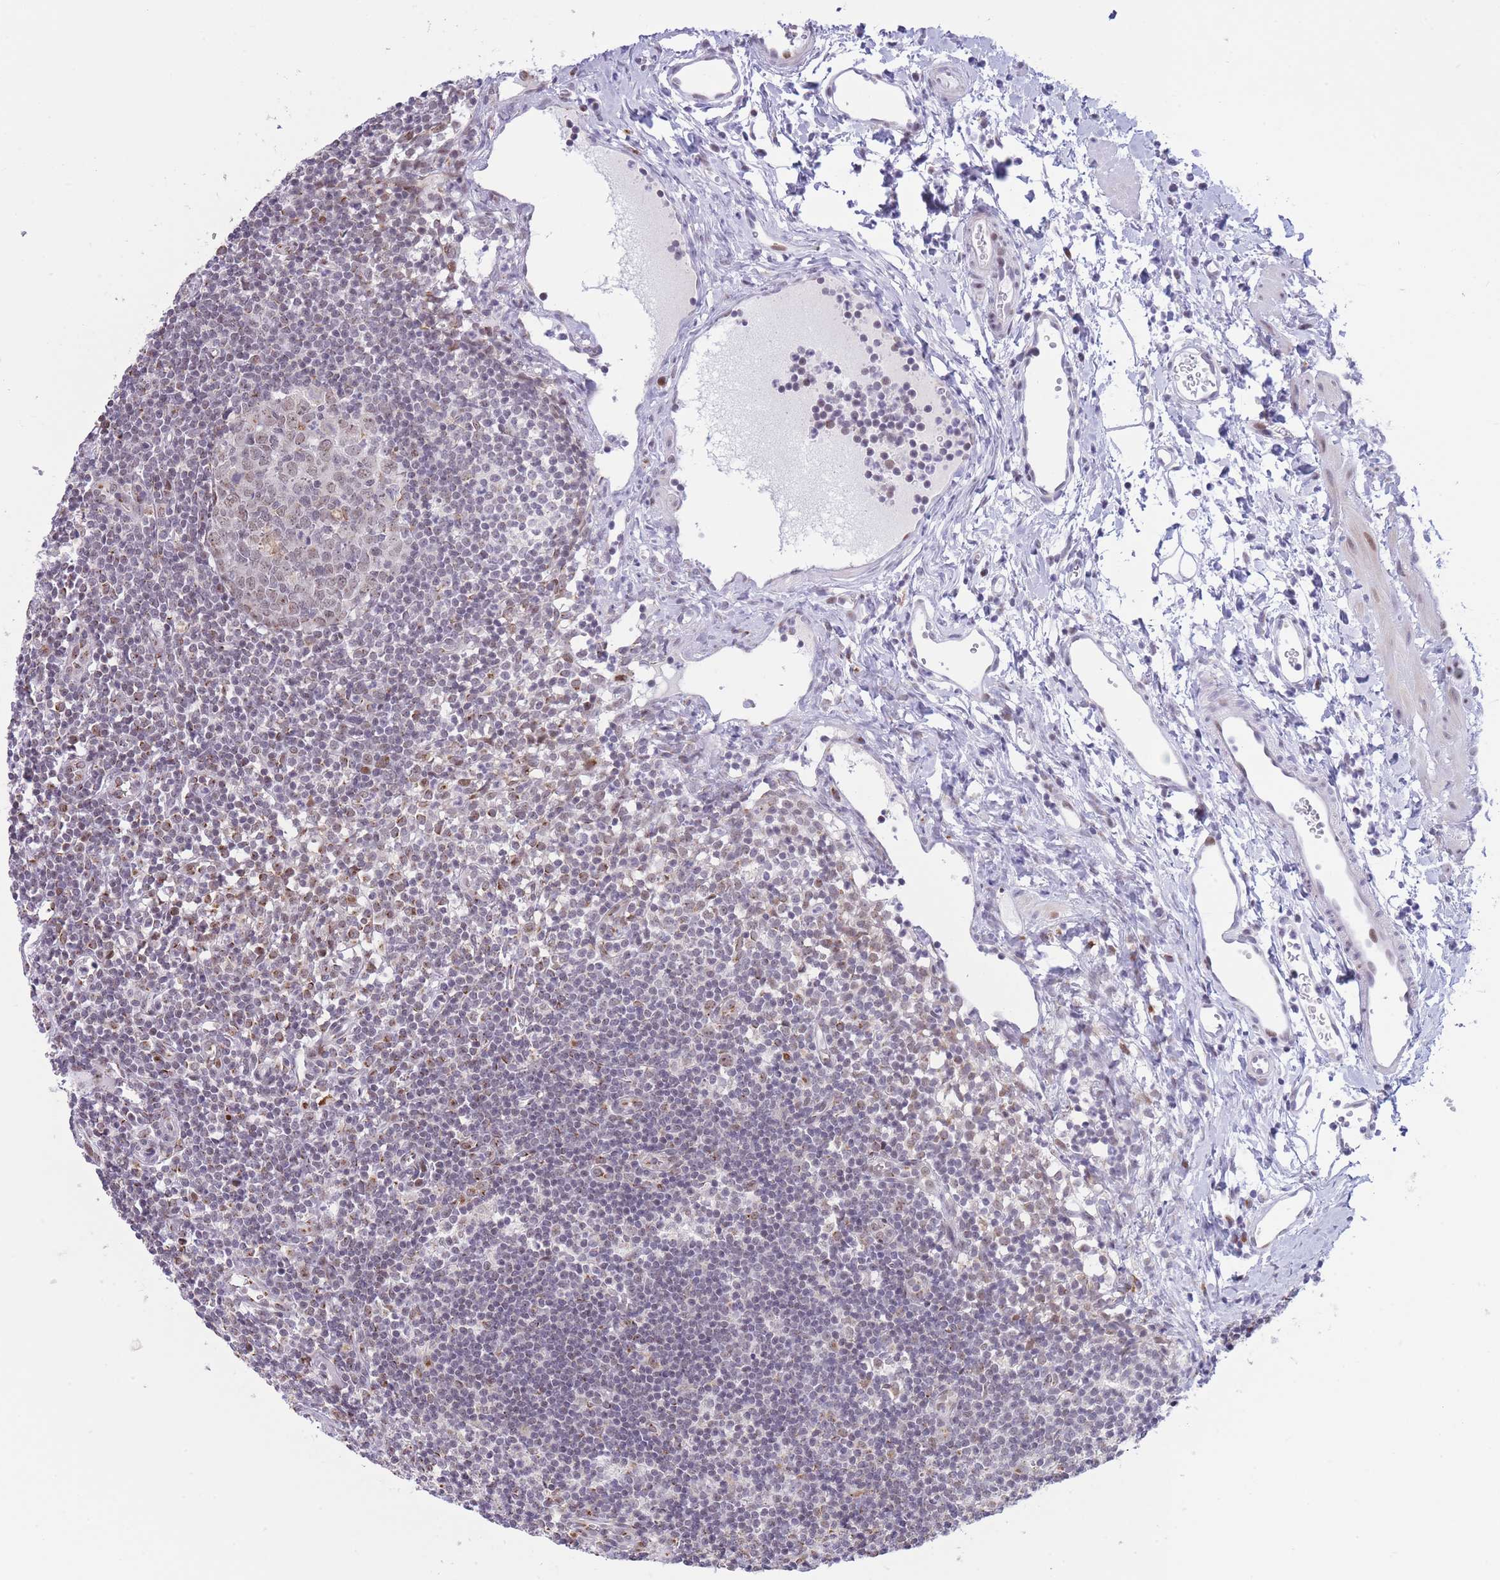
{"staining": {"intensity": "weak", "quantity": "25%-75%", "location": "nuclear"}, "tissue": "lymph node", "cell_type": "Germinal center cells", "image_type": "normal", "snomed": [{"axis": "morphology", "description": "Normal tissue, NOS"}, {"axis": "topography", "description": "Lymph node"}], "caption": "High-magnification brightfield microscopy of normal lymph node stained with DAB (brown) and counterstained with hematoxylin (blue). germinal center cells exhibit weak nuclear expression is present in approximately25%-75% of cells. The staining was performed using DAB (3,3'-diaminobenzidine), with brown indicating positive protein expression. Nuclei are stained blue with hematoxylin.", "gene": "INO80C", "patient": {"sex": "female", "age": 37}}